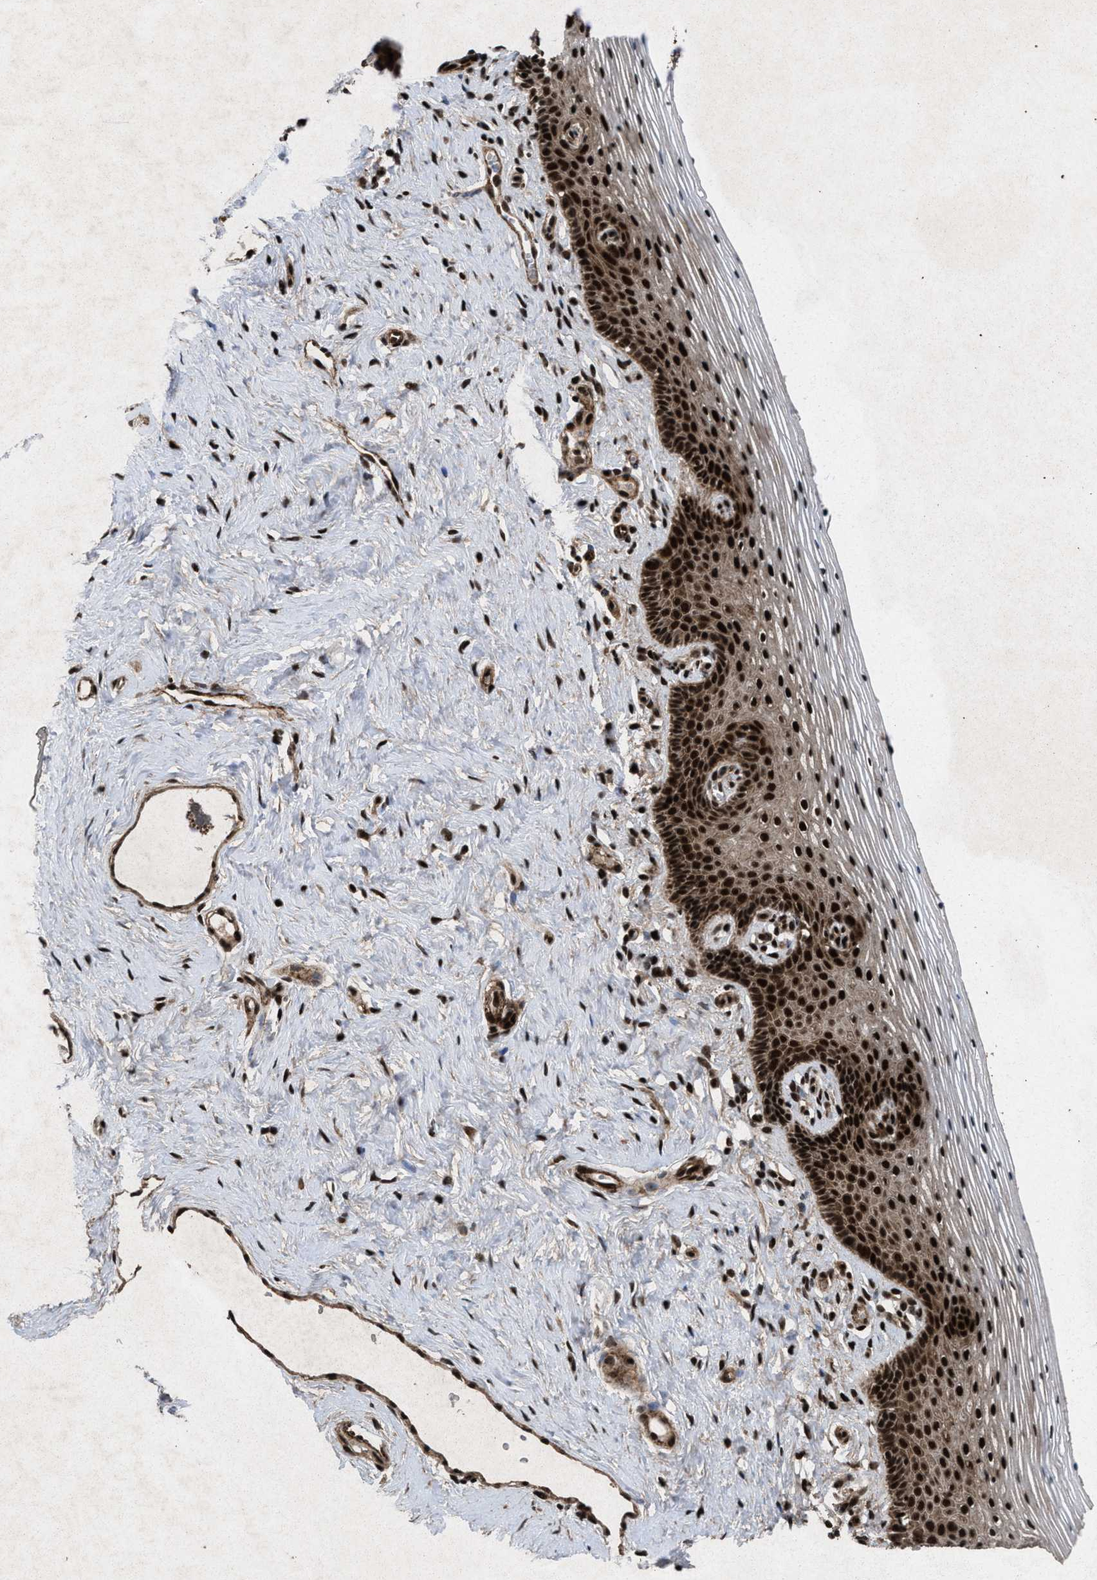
{"staining": {"intensity": "strong", "quantity": ">75%", "location": "cytoplasmic/membranous,nuclear"}, "tissue": "vagina", "cell_type": "Squamous epithelial cells", "image_type": "normal", "snomed": [{"axis": "morphology", "description": "Normal tissue, NOS"}, {"axis": "topography", "description": "Vagina"}], "caption": "Immunohistochemical staining of benign human vagina demonstrates >75% levels of strong cytoplasmic/membranous,nuclear protein positivity in about >75% of squamous epithelial cells. Using DAB (brown) and hematoxylin (blue) stains, captured at high magnification using brightfield microscopy.", "gene": "WIZ", "patient": {"sex": "female", "age": 32}}